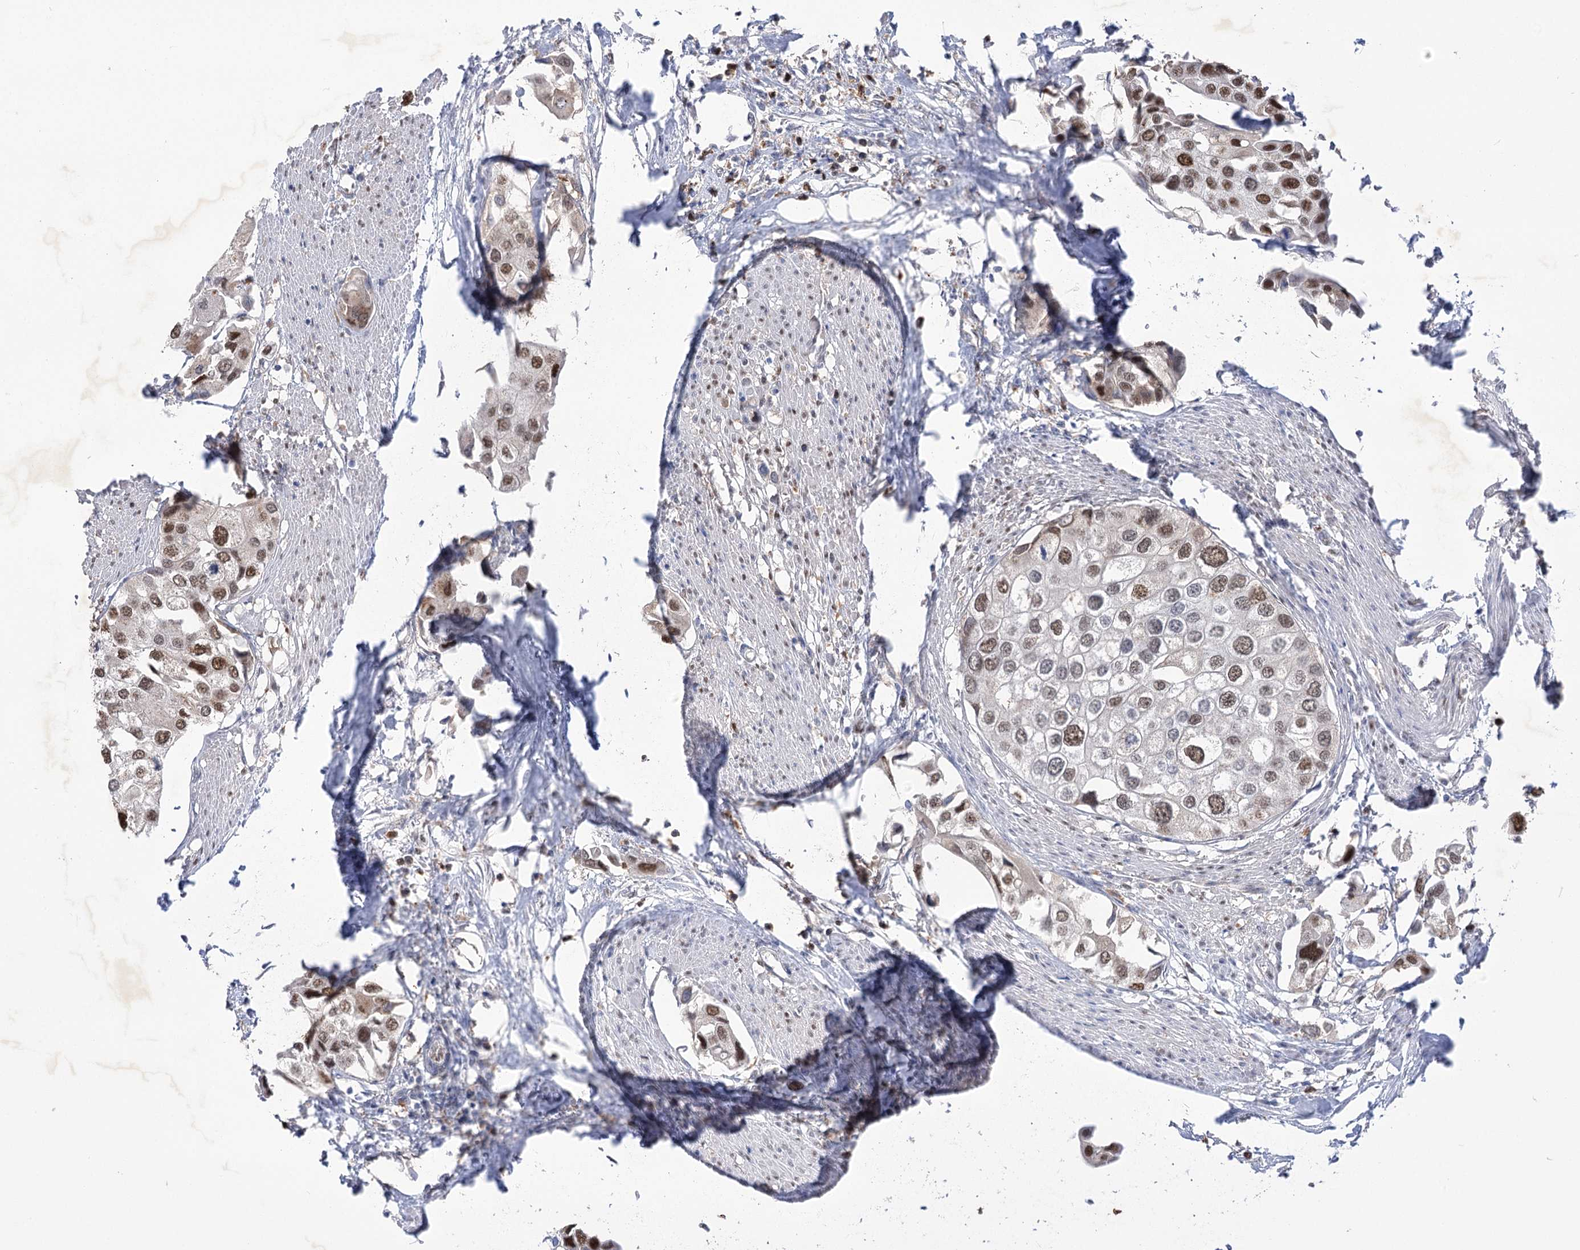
{"staining": {"intensity": "moderate", "quantity": ">75%", "location": "nuclear"}, "tissue": "urothelial cancer", "cell_type": "Tumor cells", "image_type": "cancer", "snomed": [{"axis": "morphology", "description": "Urothelial carcinoma, High grade"}, {"axis": "topography", "description": "Urinary bladder"}], "caption": "Tumor cells display moderate nuclear positivity in approximately >75% of cells in urothelial cancer.", "gene": "SIAE", "patient": {"sex": "male", "age": 64}}